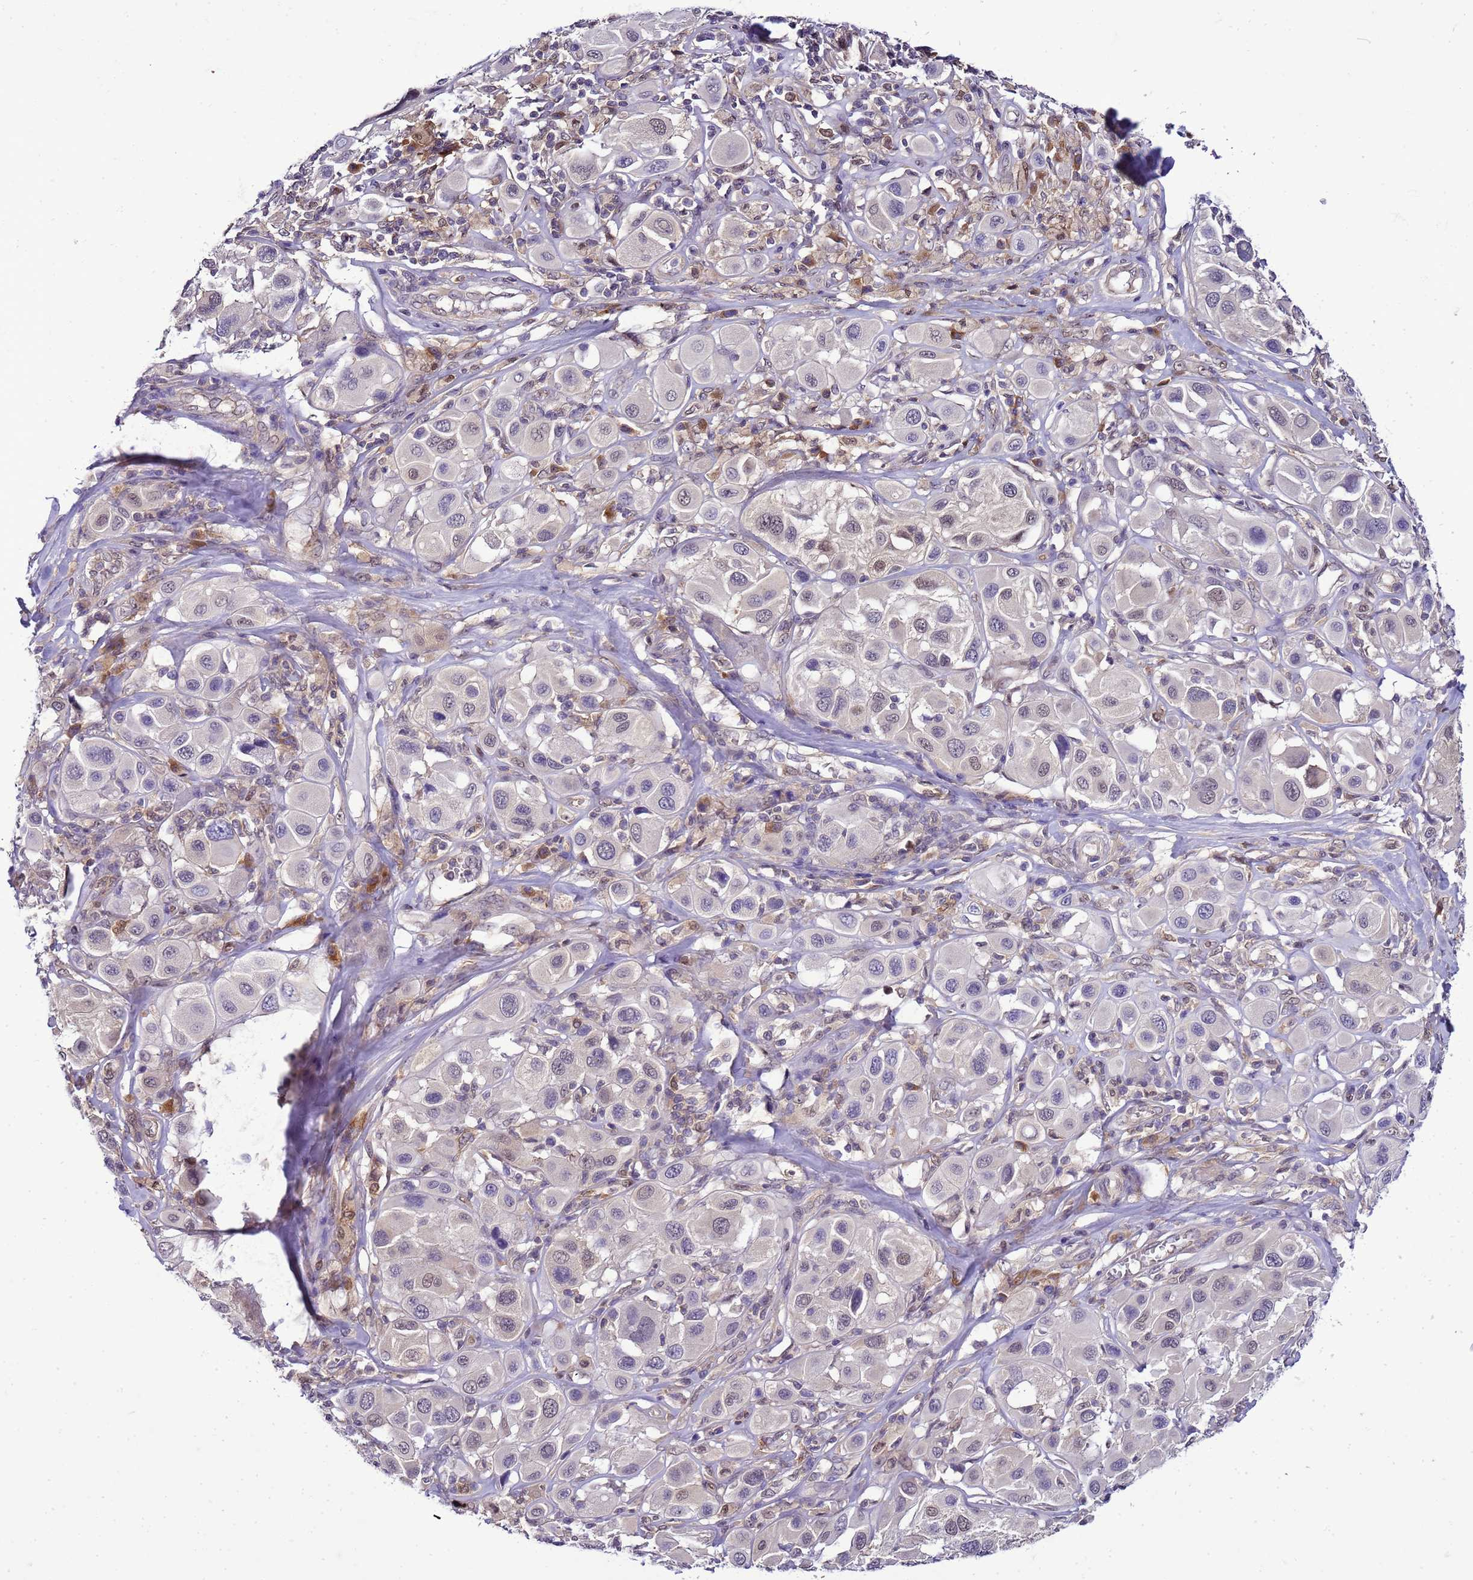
{"staining": {"intensity": "negative", "quantity": "none", "location": "none"}, "tissue": "melanoma", "cell_type": "Tumor cells", "image_type": "cancer", "snomed": [{"axis": "morphology", "description": "Malignant melanoma, Metastatic site"}, {"axis": "topography", "description": "Skin"}], "caption": "High magnification brightfield microscopy of melanoma stained with DAB (brown) and counterstained with hematoxylin (blue): tumor cells show no significant staining. (DAB immunohistochemistry (IHC) visualized using brightfield microscopy, high magnification).", "gene": "DDI2", "patient": {"sex": "male", "age": 41}}